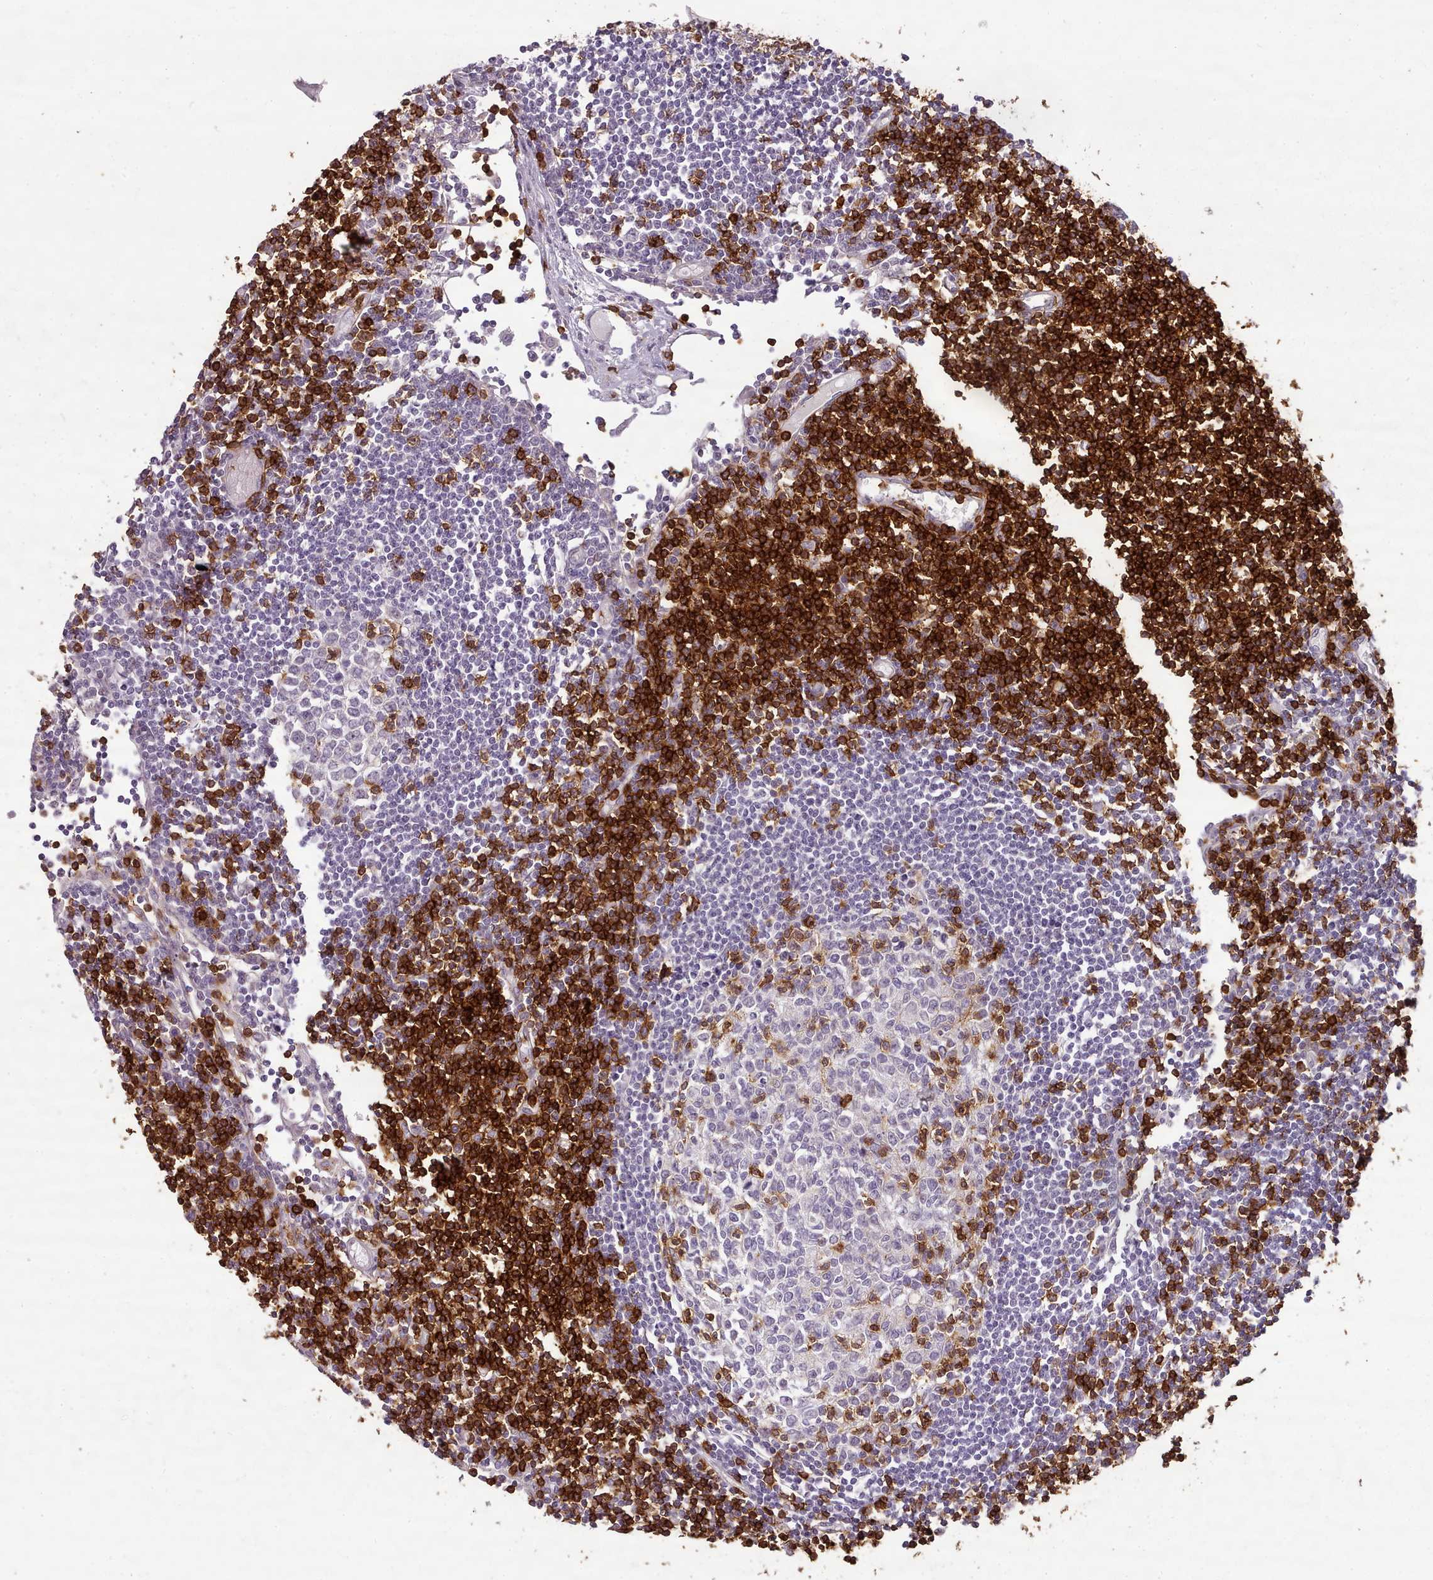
{"staining": {"intensity": "strong", "quantity": "<25%", "location": "cytoplasmic/membranous"}, "tissue": "lymph node", "cell_type": "Germinal center cells", "image_type": "normal", "snomed": [{"axis": "morphology", "description": "Normal tissue, NOS"}, {"axis": "topography", "description": "Lymph node"}], "caption": "A histopathology image showing strong cytoplasmic/membranous expression in about <25% of germinal center cells in benign lymph node, as visualized by brown immunohistochemical staining.", "gene": "ZNF583", "patient": {"sex": "female", "age": 11}}